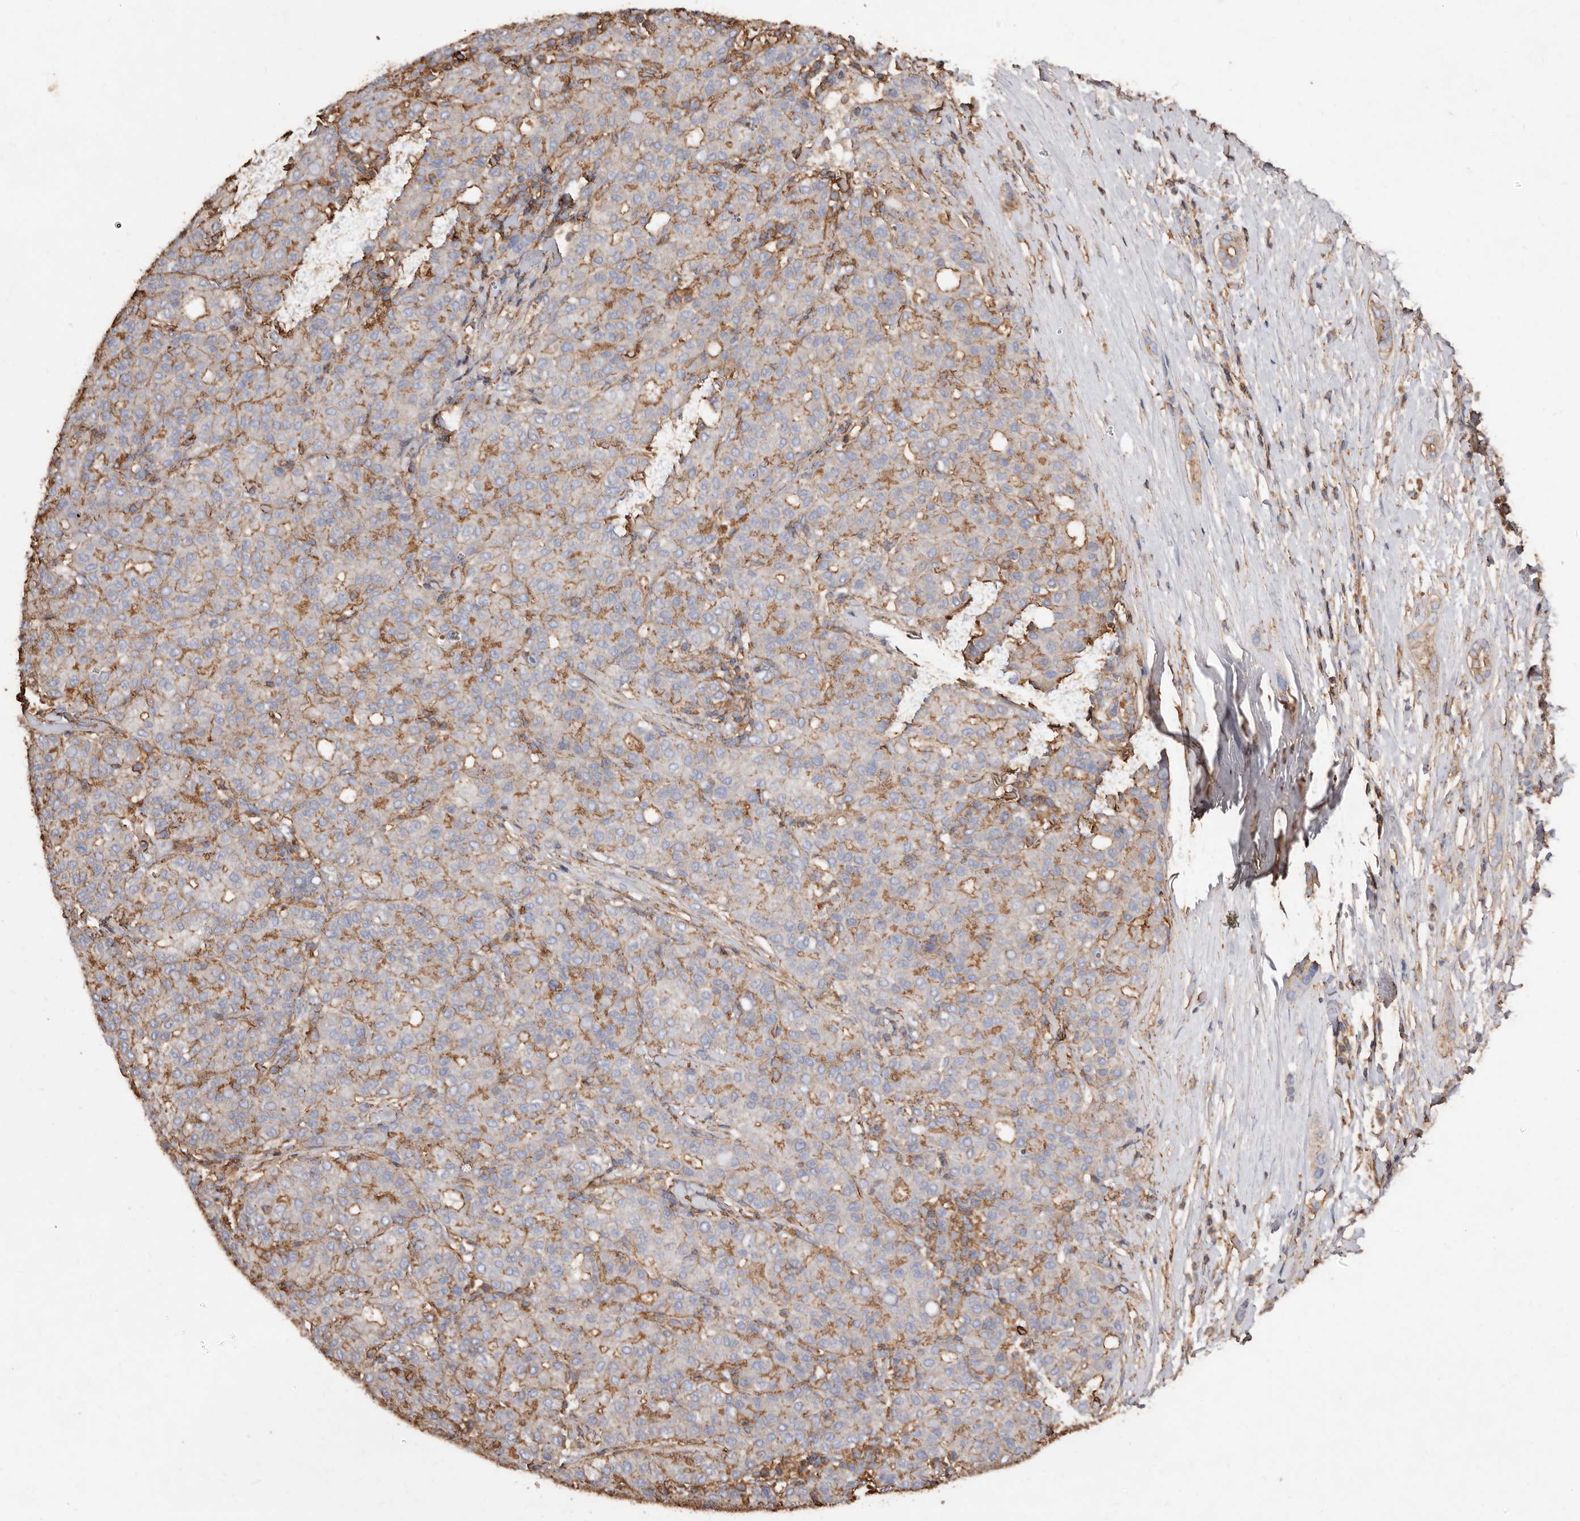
{"staining": {"intensity": "moderate", "quantity": "25%-75%", "location": "cytoplasmic/membranous"}, "tissue": "liver cancer", "cell_type": "Tumor cells", "image_type": "cancer", "snomed": [{"axis": "morphology", "description": "Carcinoma, Hepatocellular, NOS"}, {"axis": "topography", "description": "Liver"}], "caption": "Liver hepatocellular carcinoma stained with IHC reveals moderate cytoplasmic/membranous expression in about 25%-75% of tumor cells. Nuclei are stained in blue.", "gene": "COQ8B", "patient": {"sex": "male", "age": 65}}